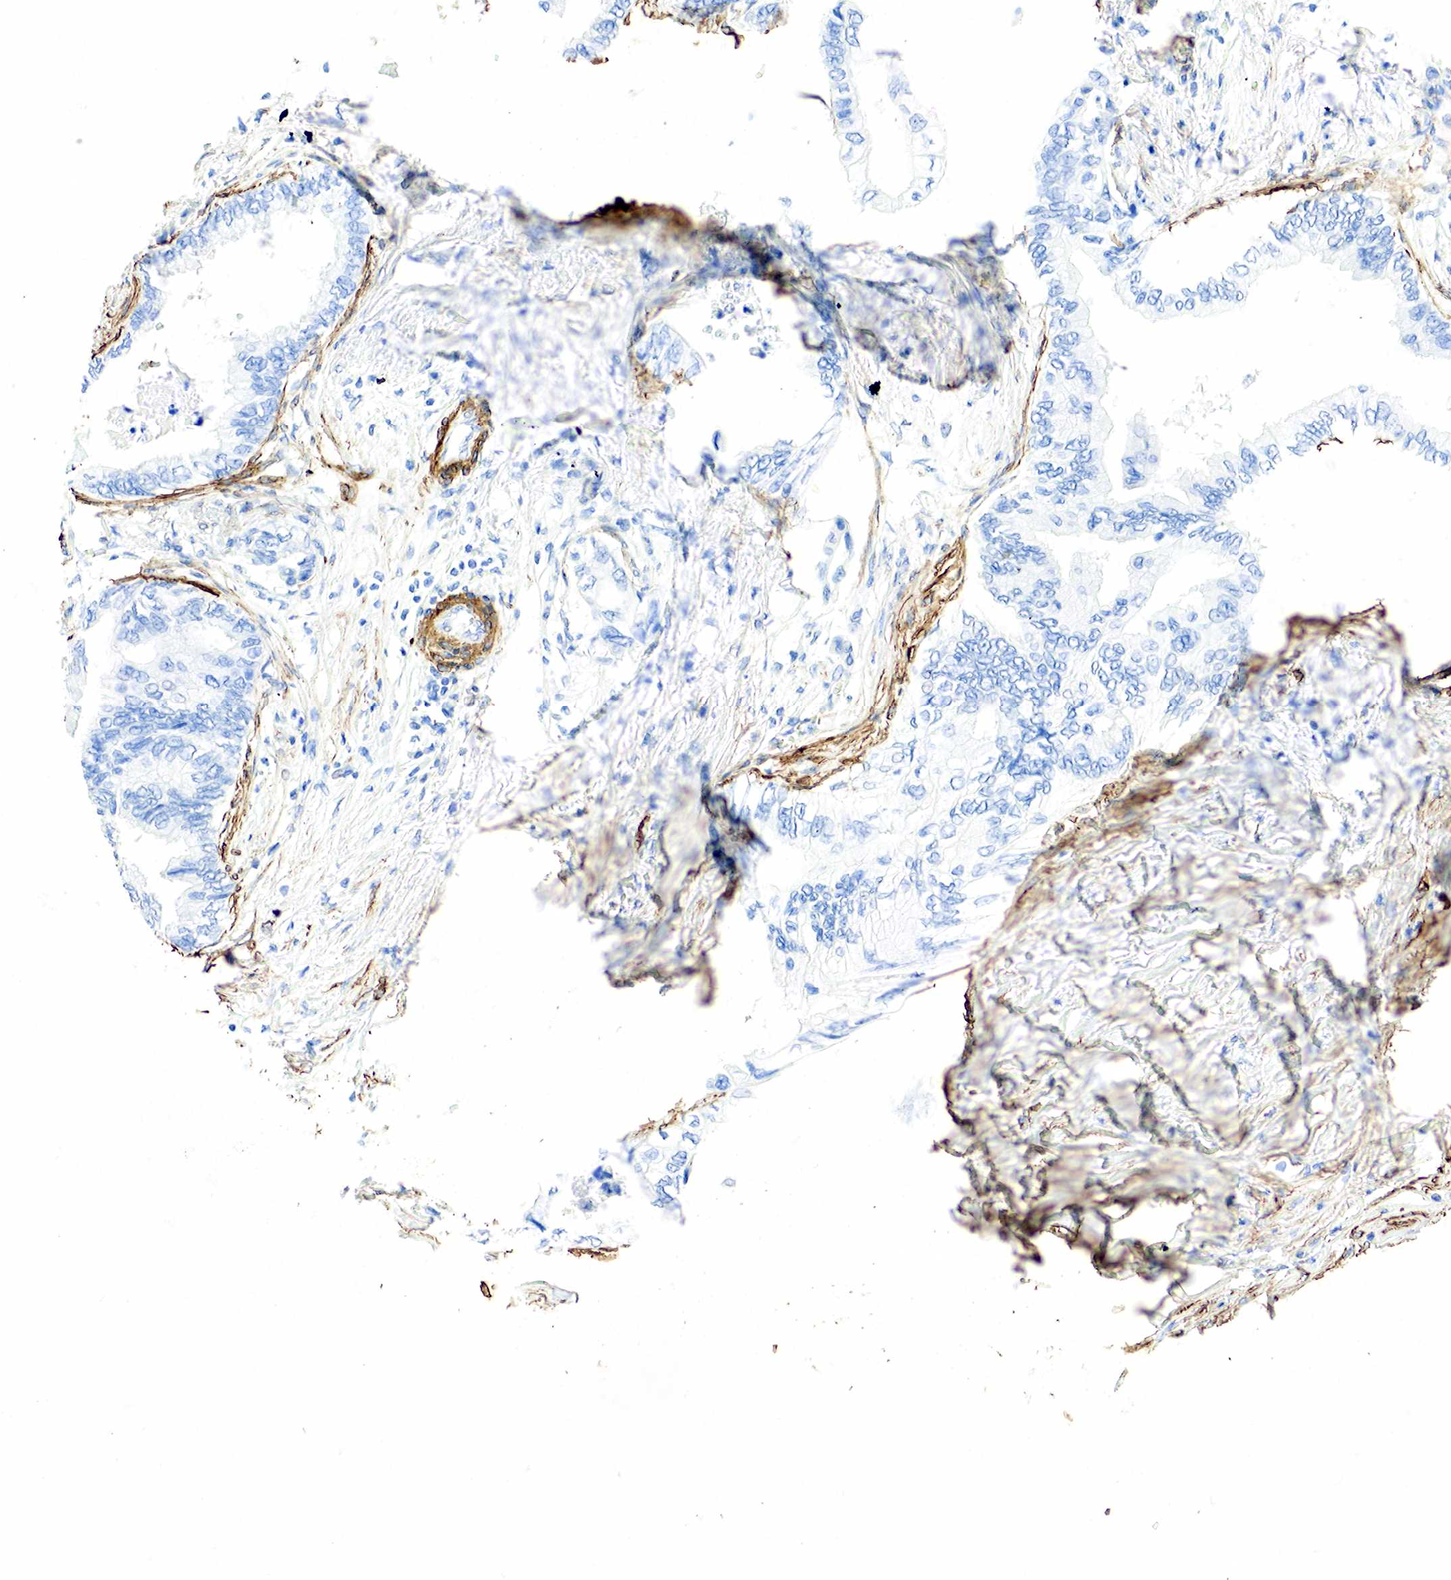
{"staining": {"intensity": "negative", "quantity": "none", "location": "none"}, "tissue": "pancreatic cancer", "cell_type": "Tumor cells", "image_type": "cancer", "snomed": [{"axis": "morphology", "description": "Adenocarcinoma, NOS"}, {"axis": "topography", "description": "Pancreas"}], "caption": "Tumor cells show no significant protein staining in pancreatic cancer. (DAB immunohistochemistry visualized using brightfield microscopy, high magnification).", "gene": "ACTA1", "patient": {"sex": "male", "age": 70}}